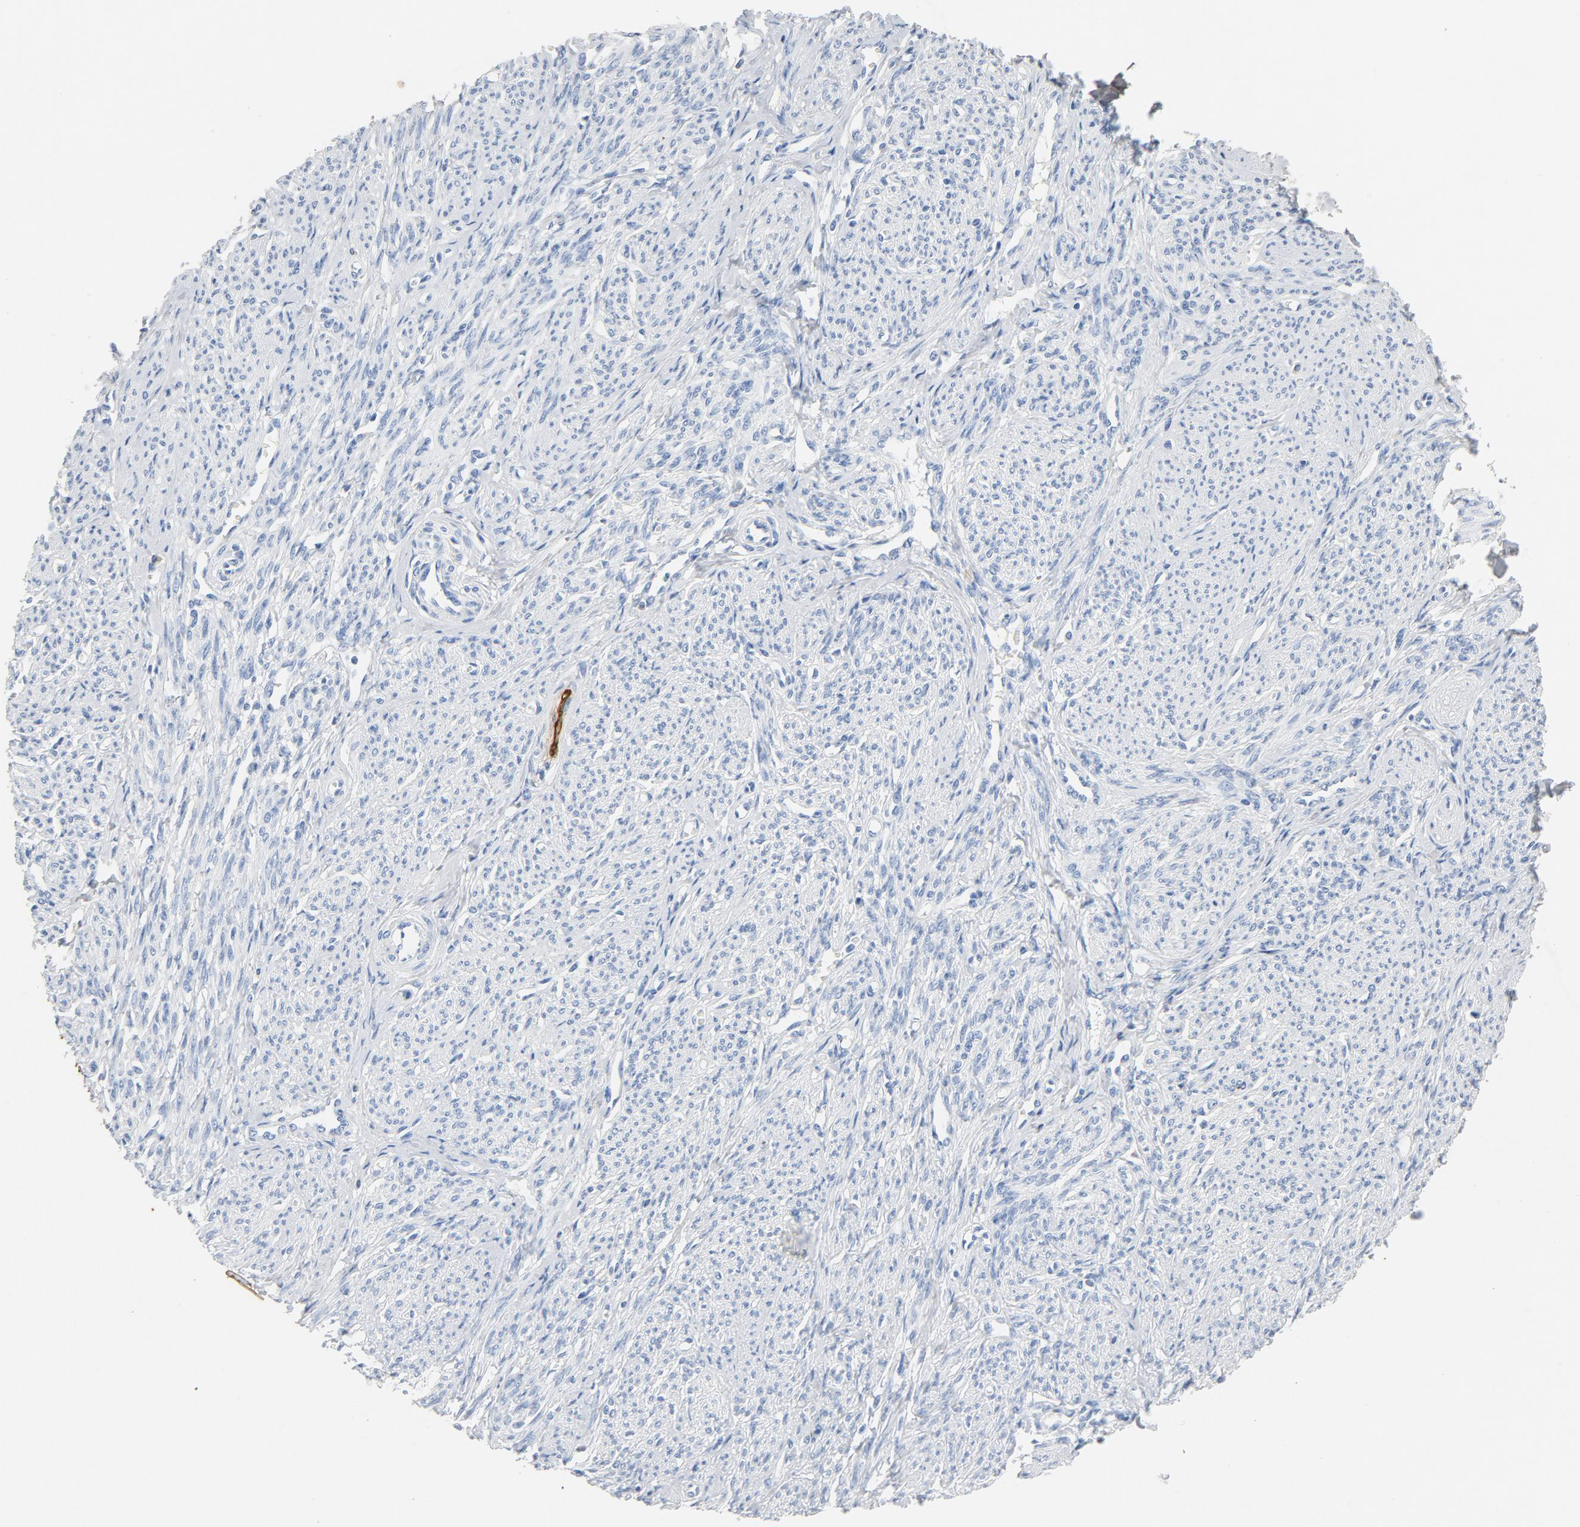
{"staining": {"intensity": "negative", "quantity": "none", "location": "none"}, "tissue": "smooth muscle", "cell_type": "Smooth muscle cells", "image_type": "normal", "snomed": [{"axis": "morphology", "description": "Normal tissue, NOS"}, {"axis": "topography", "description": "Smooth muscle"}], "caption": "Immunohistochemistry (IHC) micrograph of benign smooth muscle: smooth muscle stained with DAB shows no significant protein positivity in smooth muscle cells.", "gene": "PTPRB", "patient": {"sex": "female", "age": 65}}